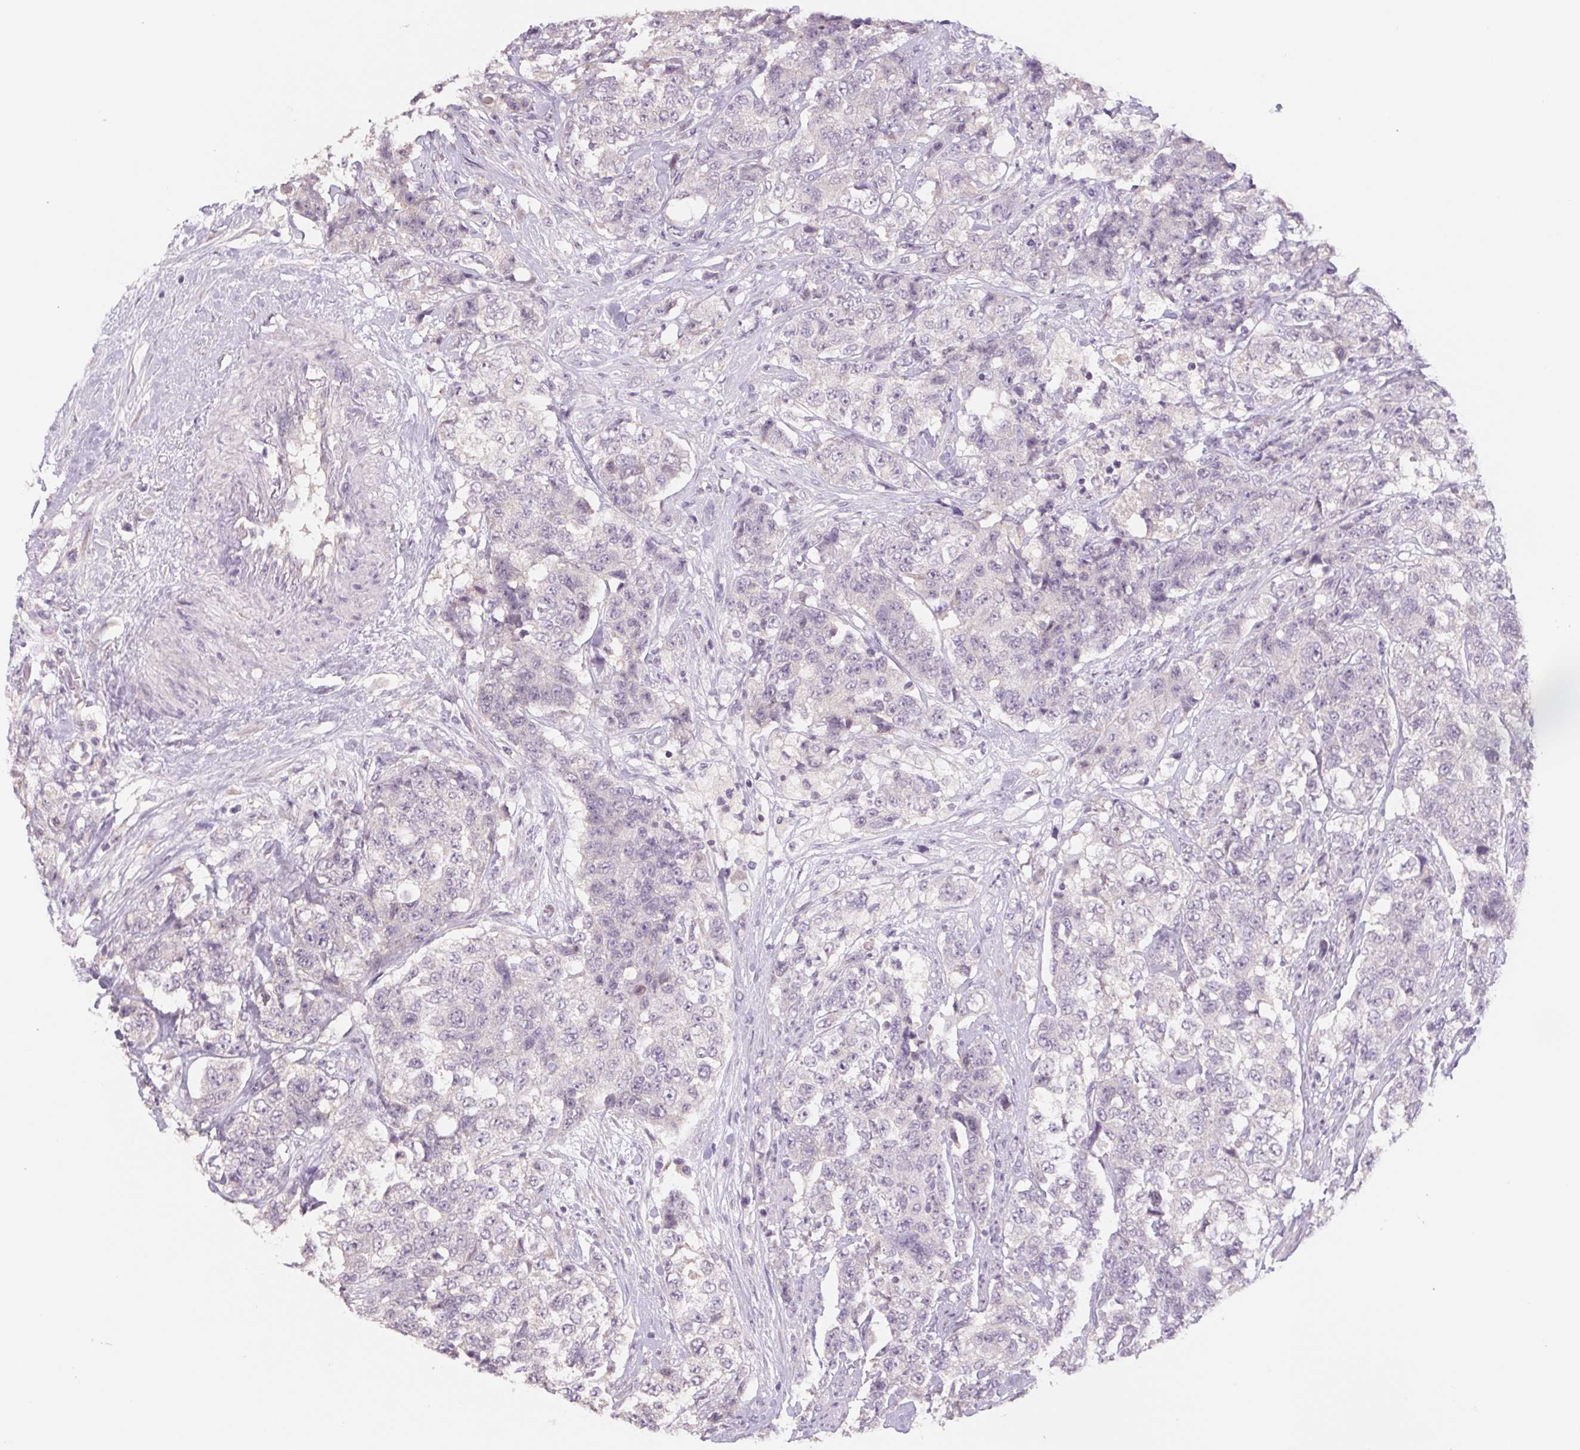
{"staining": {"intensity": "negative", "quantity": "none", "location": "none"}, "tissue": "urothelial cancer", "cell_type": "Tumor cells", "image_type": "cancer", "snomed": [{"axis": "morphology", "description": "Urothelial carcinoma, High grade"}, {"axis": "topography", "description": "Urinary bladder"}], "caption": "A histopathology image of human high-grade urothelial carcinoma is negative for staining in tumor cells. (DAB (3,3'-diaminobenzidine) immunohistochemistry (IHC) visualized using brightfield microscopy, high magnification).", "gene": "PNMA8B", "patient": {"sex": "female", "age": 78}}